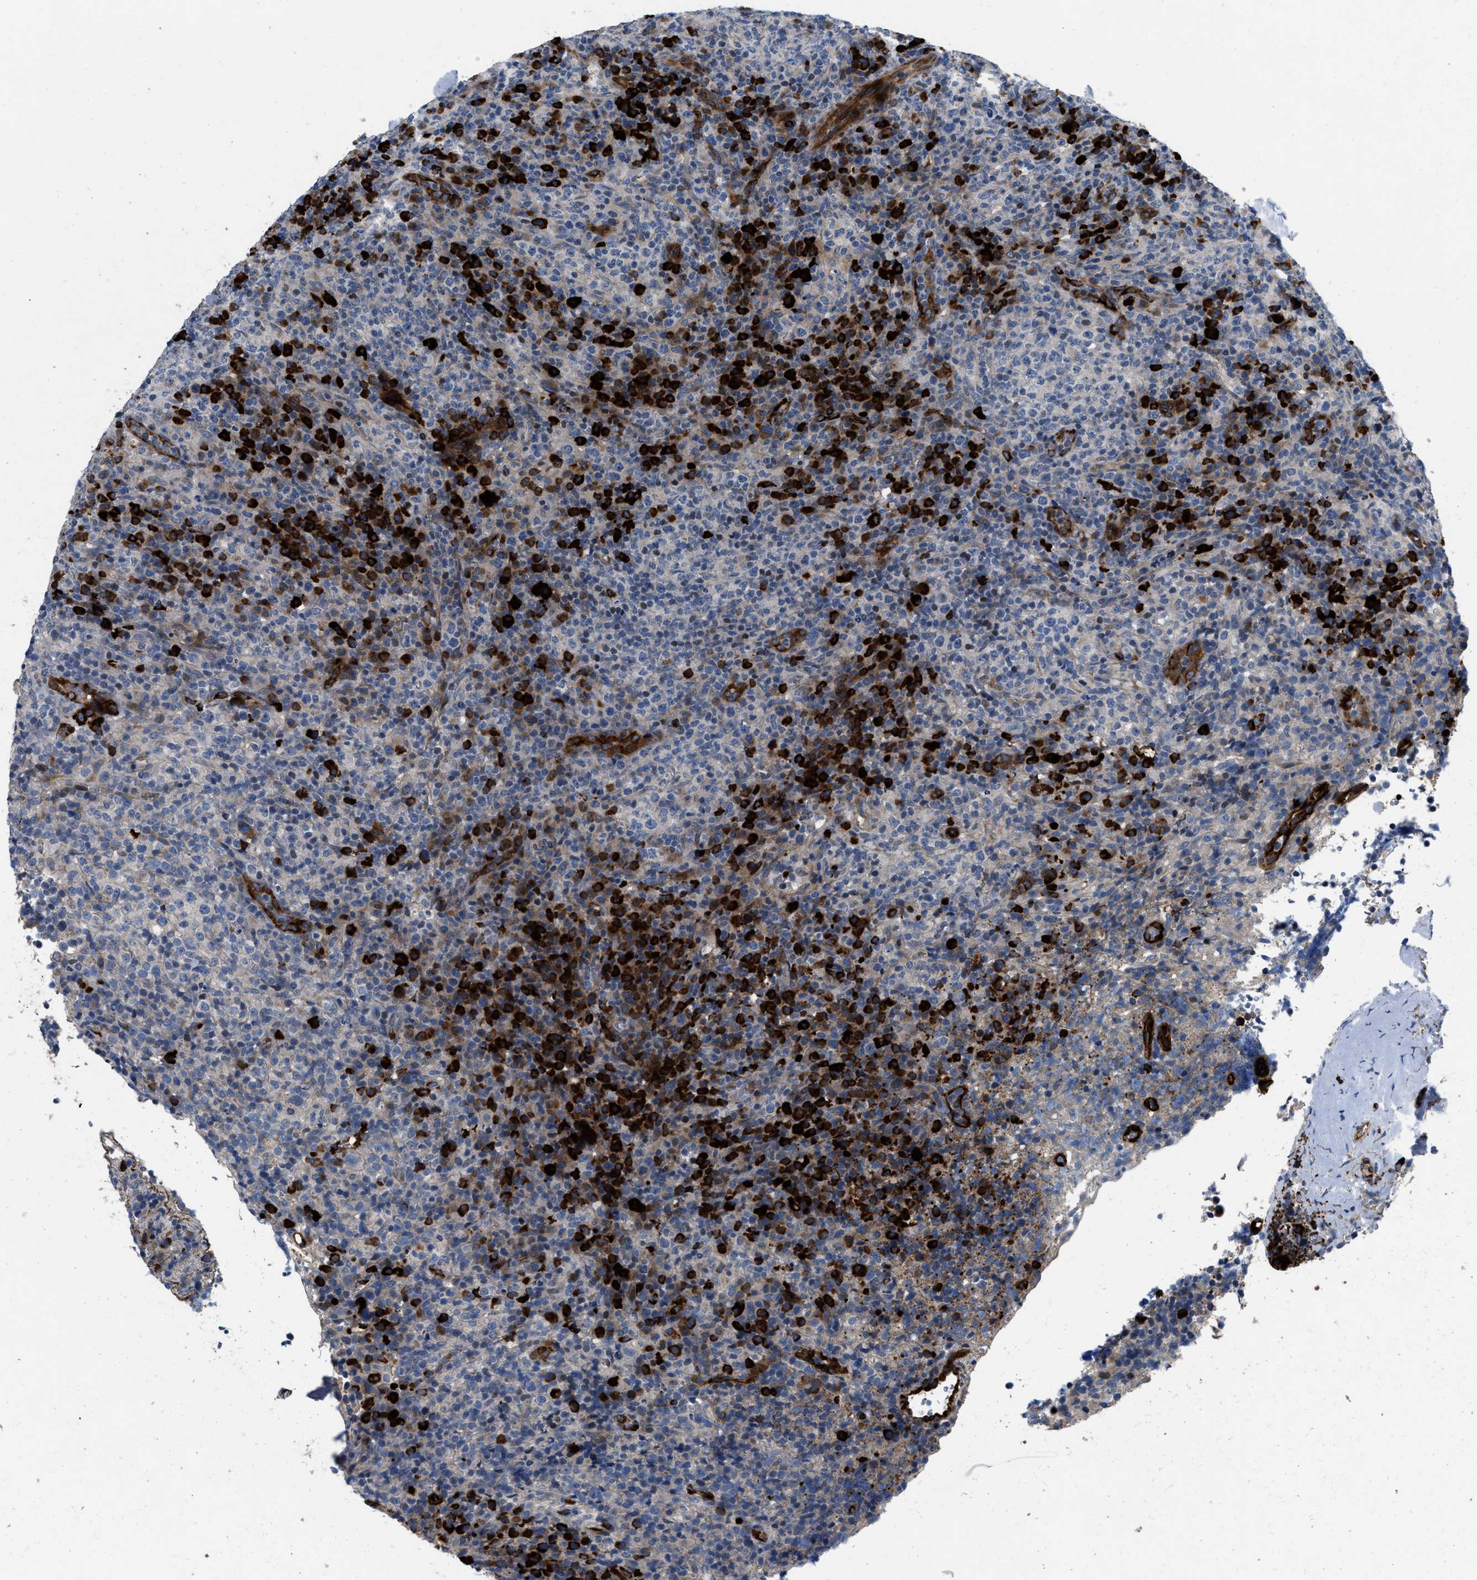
{"staining": {"intensity": "negative", "quantity": "none", "location": "none"}, "tissue": "lymphoma", "cell_type": "Tumor cells", "image_type": "cancer", "snomed": [{"axis": "morphology", "description": "Malignant lymphoma, non-Hodgkin's type, High grade"}, {"axis": "topography", "description": "Lymph node"}], "caption": "Immunohistochemical staining of human lymphoma reveals no significant positivity in tumor cells.", "gene": "HSPA12B", "patient": {"sex": "female", "age": 76}}